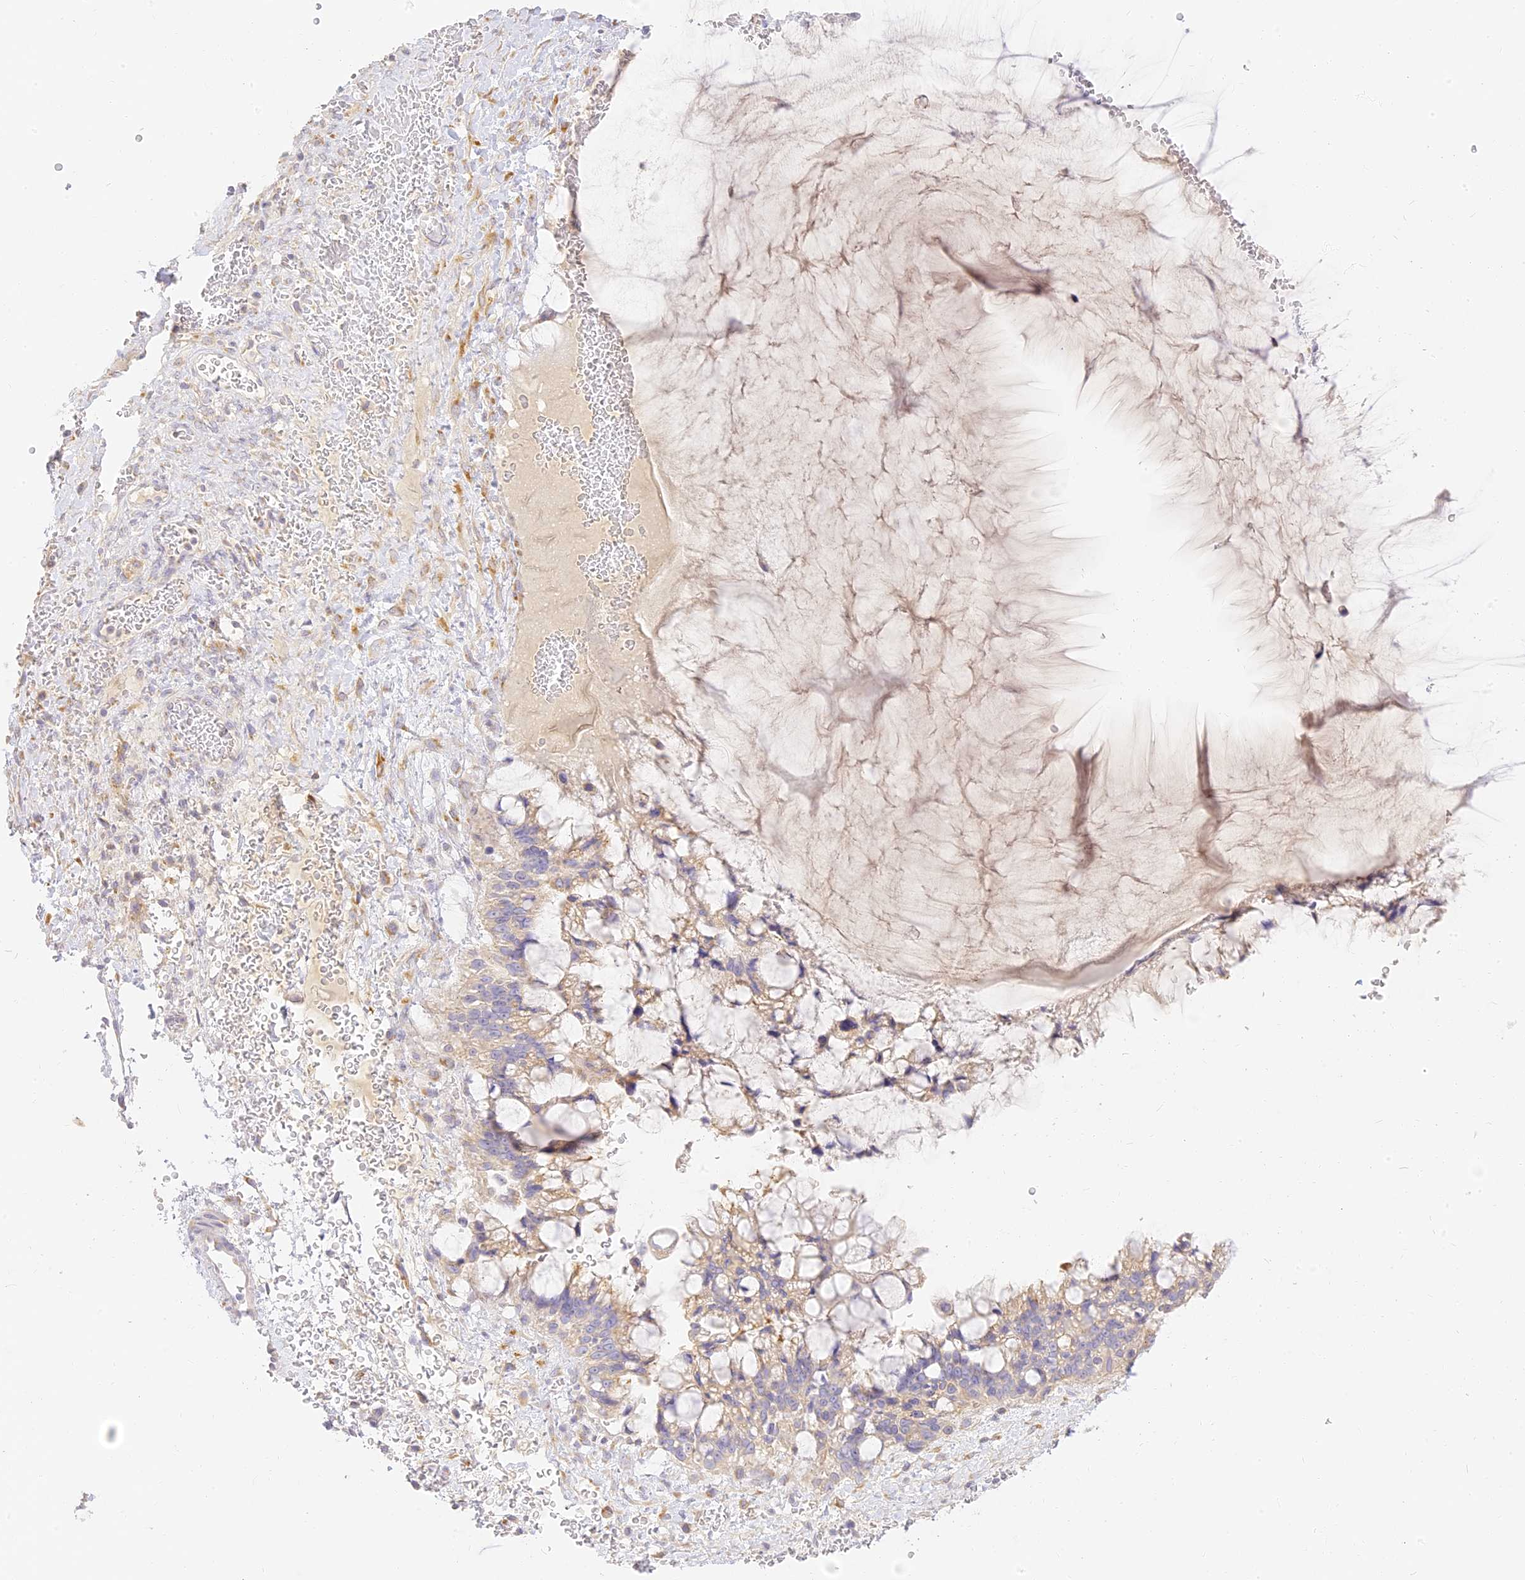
{"staining": {"intensity": "weak", "quantity": "25%-75%", "location": "cytoplasmic/membranous"}, "tissue": "ovarian cancer", "cell_type": "Tumor cells", "image_type": "cancer", "snomed": [{"axis": "morphology", "description": "Cystadenocarcinoma, mucinous, NOS"}, {"axis": "topography", "description": "Ovary"}], "caption": "Immunohistochemistry (DAB) staining of ovarian cancer (mucinous cystadenocarcinoma) reveals weak cytoplasmic/membranous protein positivity in about 25%-75% of tumor cells.", "gene": "SEC13", "patient": {"sex": "female", "age": 37}}